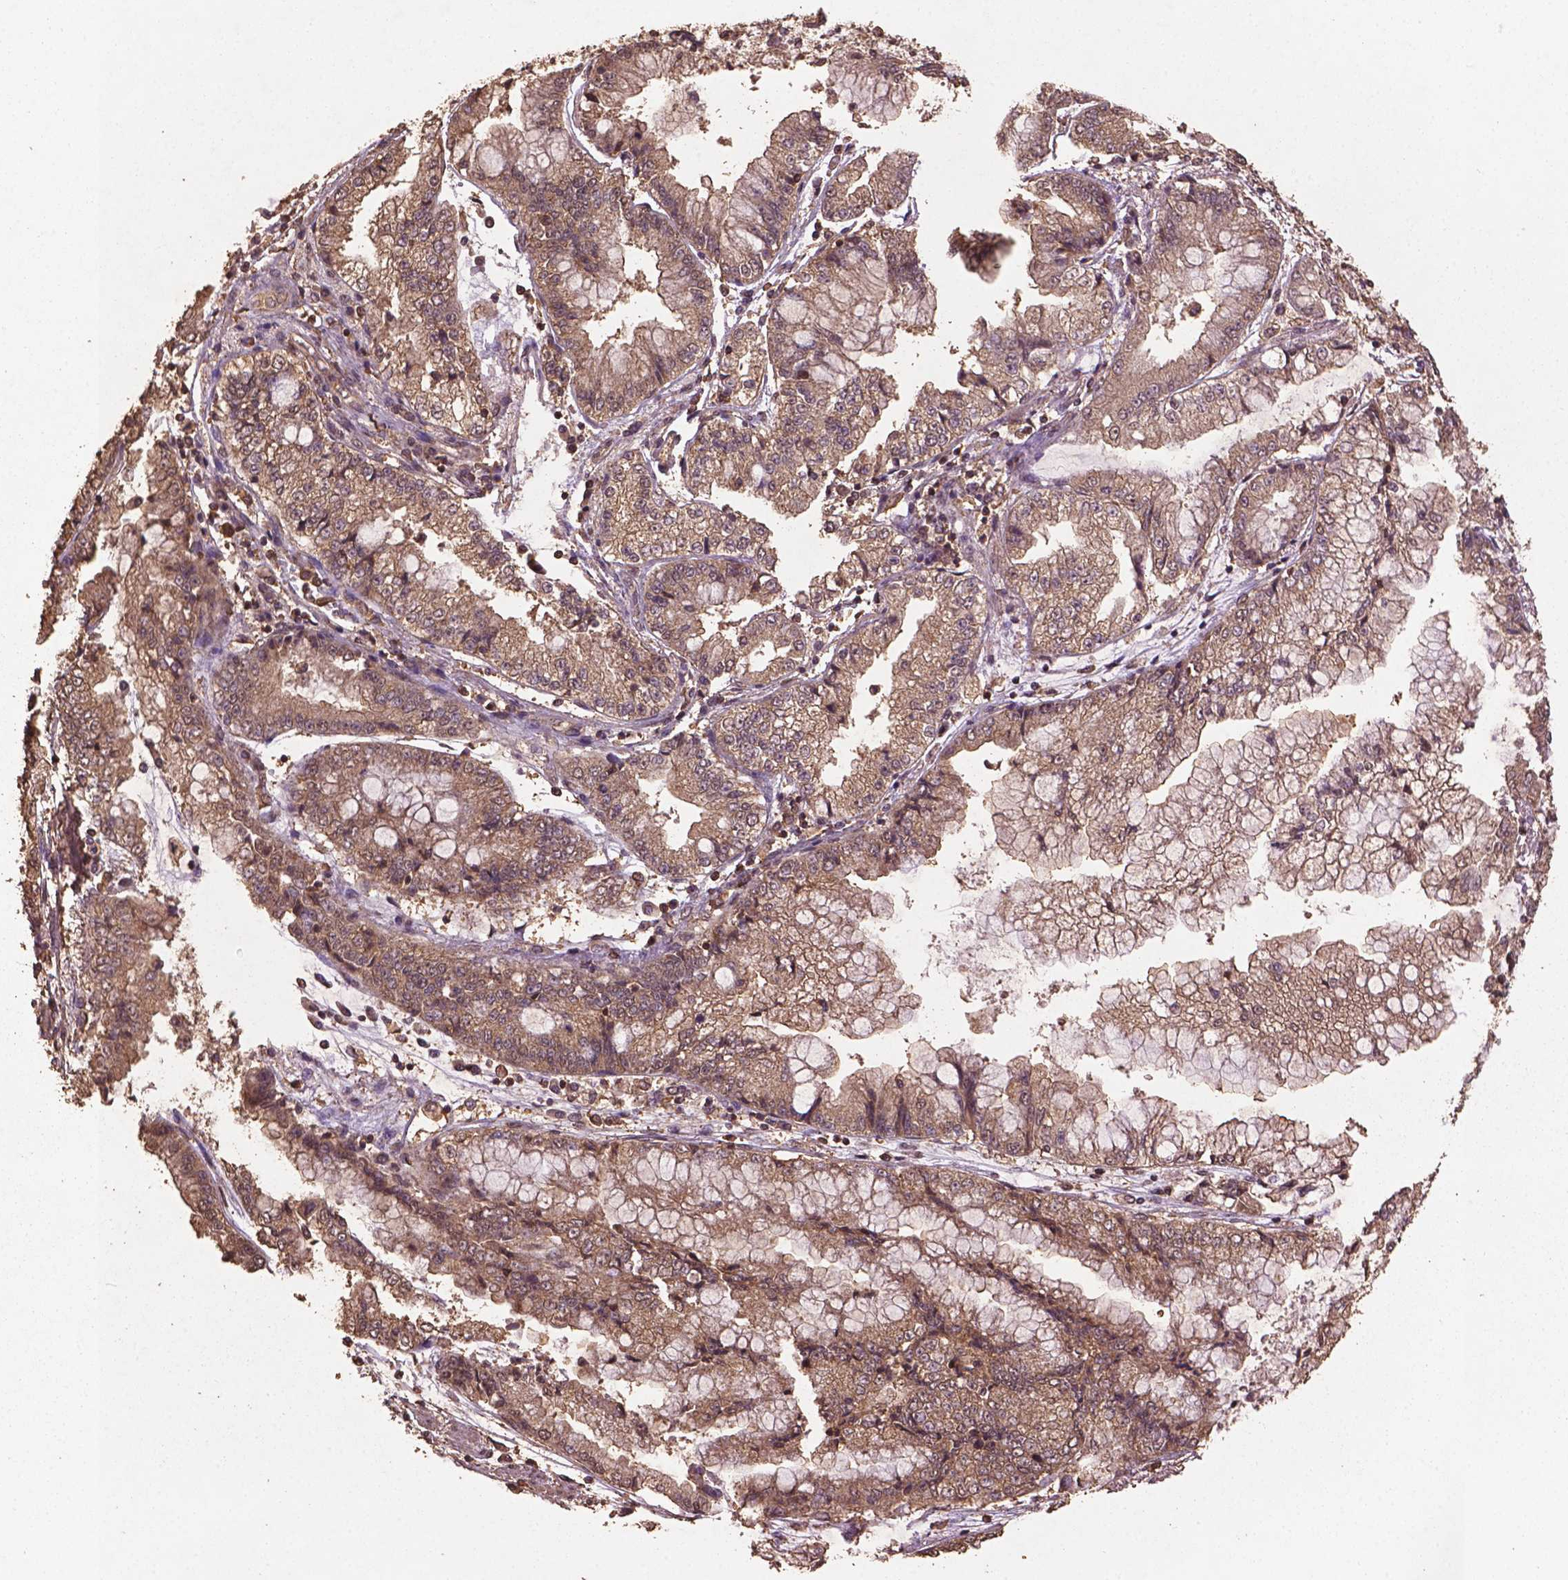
{"staining": {"intensity": "weak", "quantity": ">75%", "location": "cytoplasmic/membranous"}, "tissue": "stomach cancer", "cell_type": "Tumor cells", "image_type": "cancer", "snomed": [{"axis": "morphology", "description": "Adenocarcinoma, NOS"}, {"axis": "topography", "description": "Stomach, upper"}], "caption": "IHC photomicrograph of human stomach cancer (adenocarcinoma) stained for a protein (brown), which shows low levels of weak cytoplasmic/membranous staining in approximately >75% of tumor cells.", "gene": "BABAM1", "patient": {"sex": "female", "age": 74}}